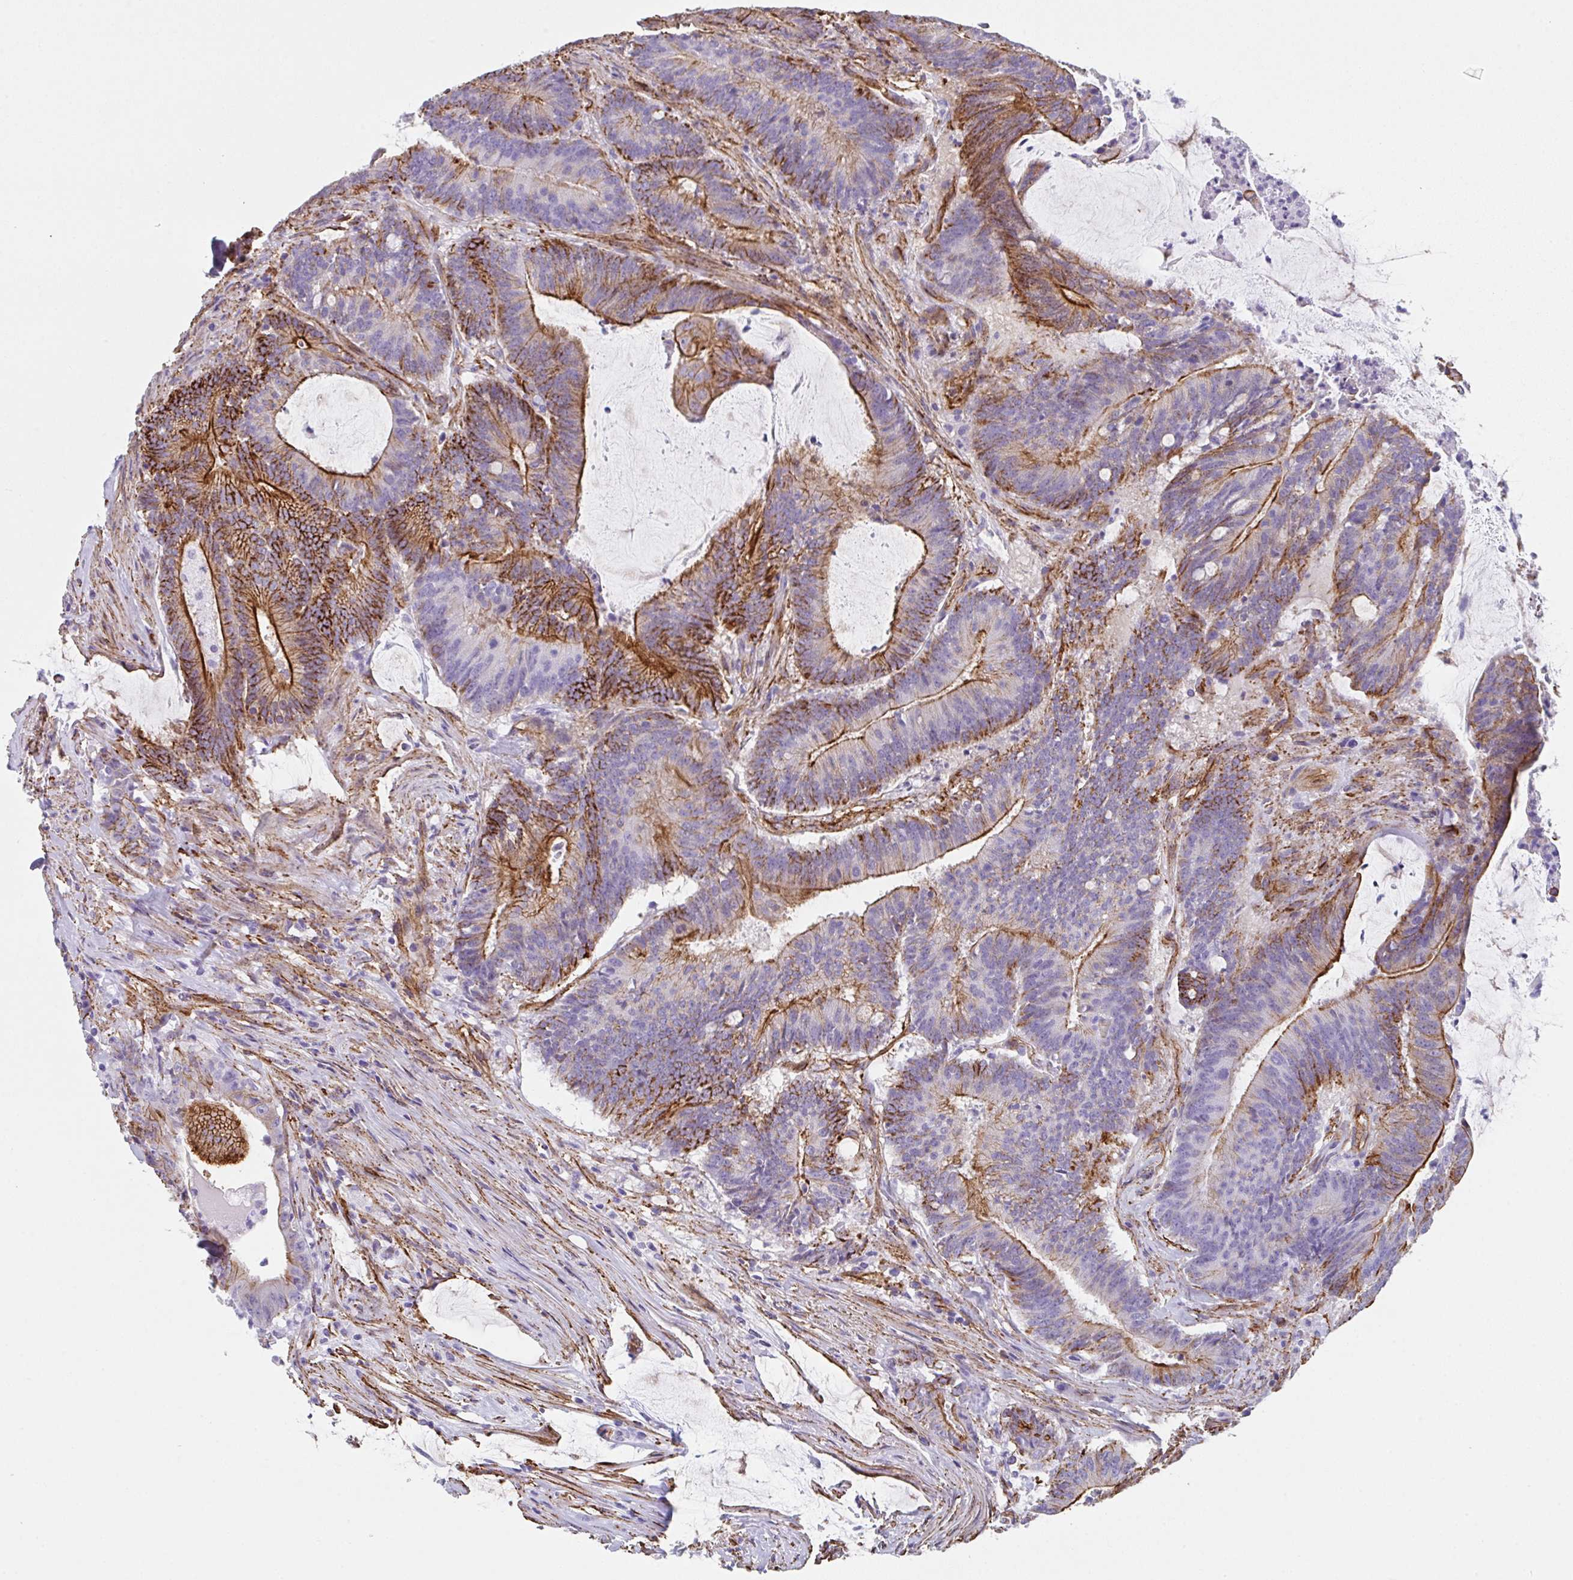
{"staining": {"intensity": "moderate", "quantity": "25%-75%", "location": "cytoplasmic/membranous"}, "tissue": "colorectal cancer", "cell_type": "Tumor cells", "image_type": "cancer", "snomed": [{"axis": "morphology", "description": "Adenocarcinoma, NOS"}, {"axis": "topography", "description": "Colon"}], "caption": "Colorectal adenocarcinoma tissue exhibits moderate cytoplasmic/membranous positivity in about 25%-75% of tumor cells, visualized by immunohistochemistry. (IHC, brightfield microscopy, high magnification).", "gene": "DBN1", "patient": {"sex": "female", "age": 43}}